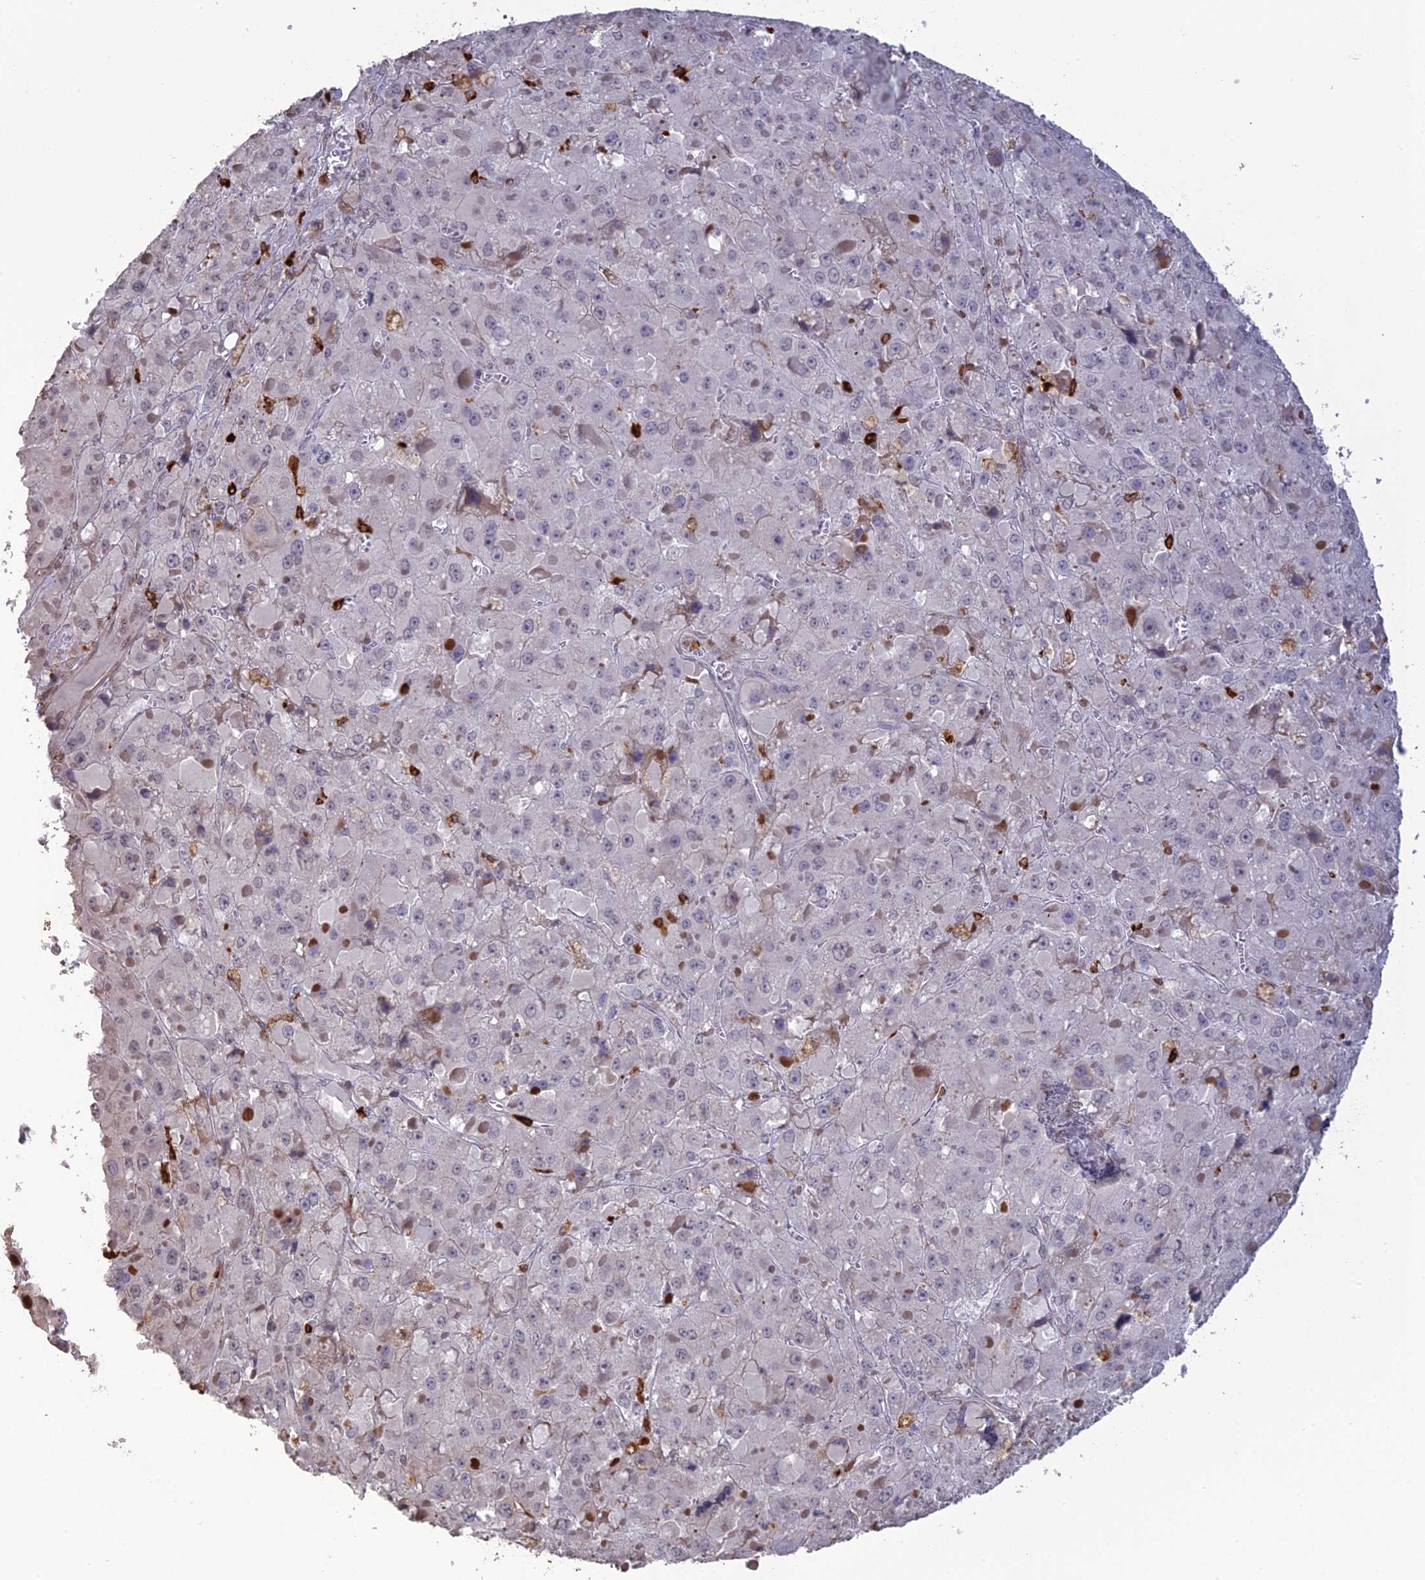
{"staining": {"intensity": "negative", "quantity": "none", "location": "none"}, "tissue": "liver cancer", "cell_type": "Tumor cells", "image_type": "cancer", "snomed": [{"axis": "morphology", "description": "Carcinoma, Hepatocellular, NOS"}, {"axis": "topography", "description": "Liver"}], "caption": "Hepatocellular carcinoma (liver) stained for a protein using immunohistochemistry (IHC) exhibits no staining tumor cells.", "gene": "APOBR", "patient": {"sex": "female", "age": 73}}